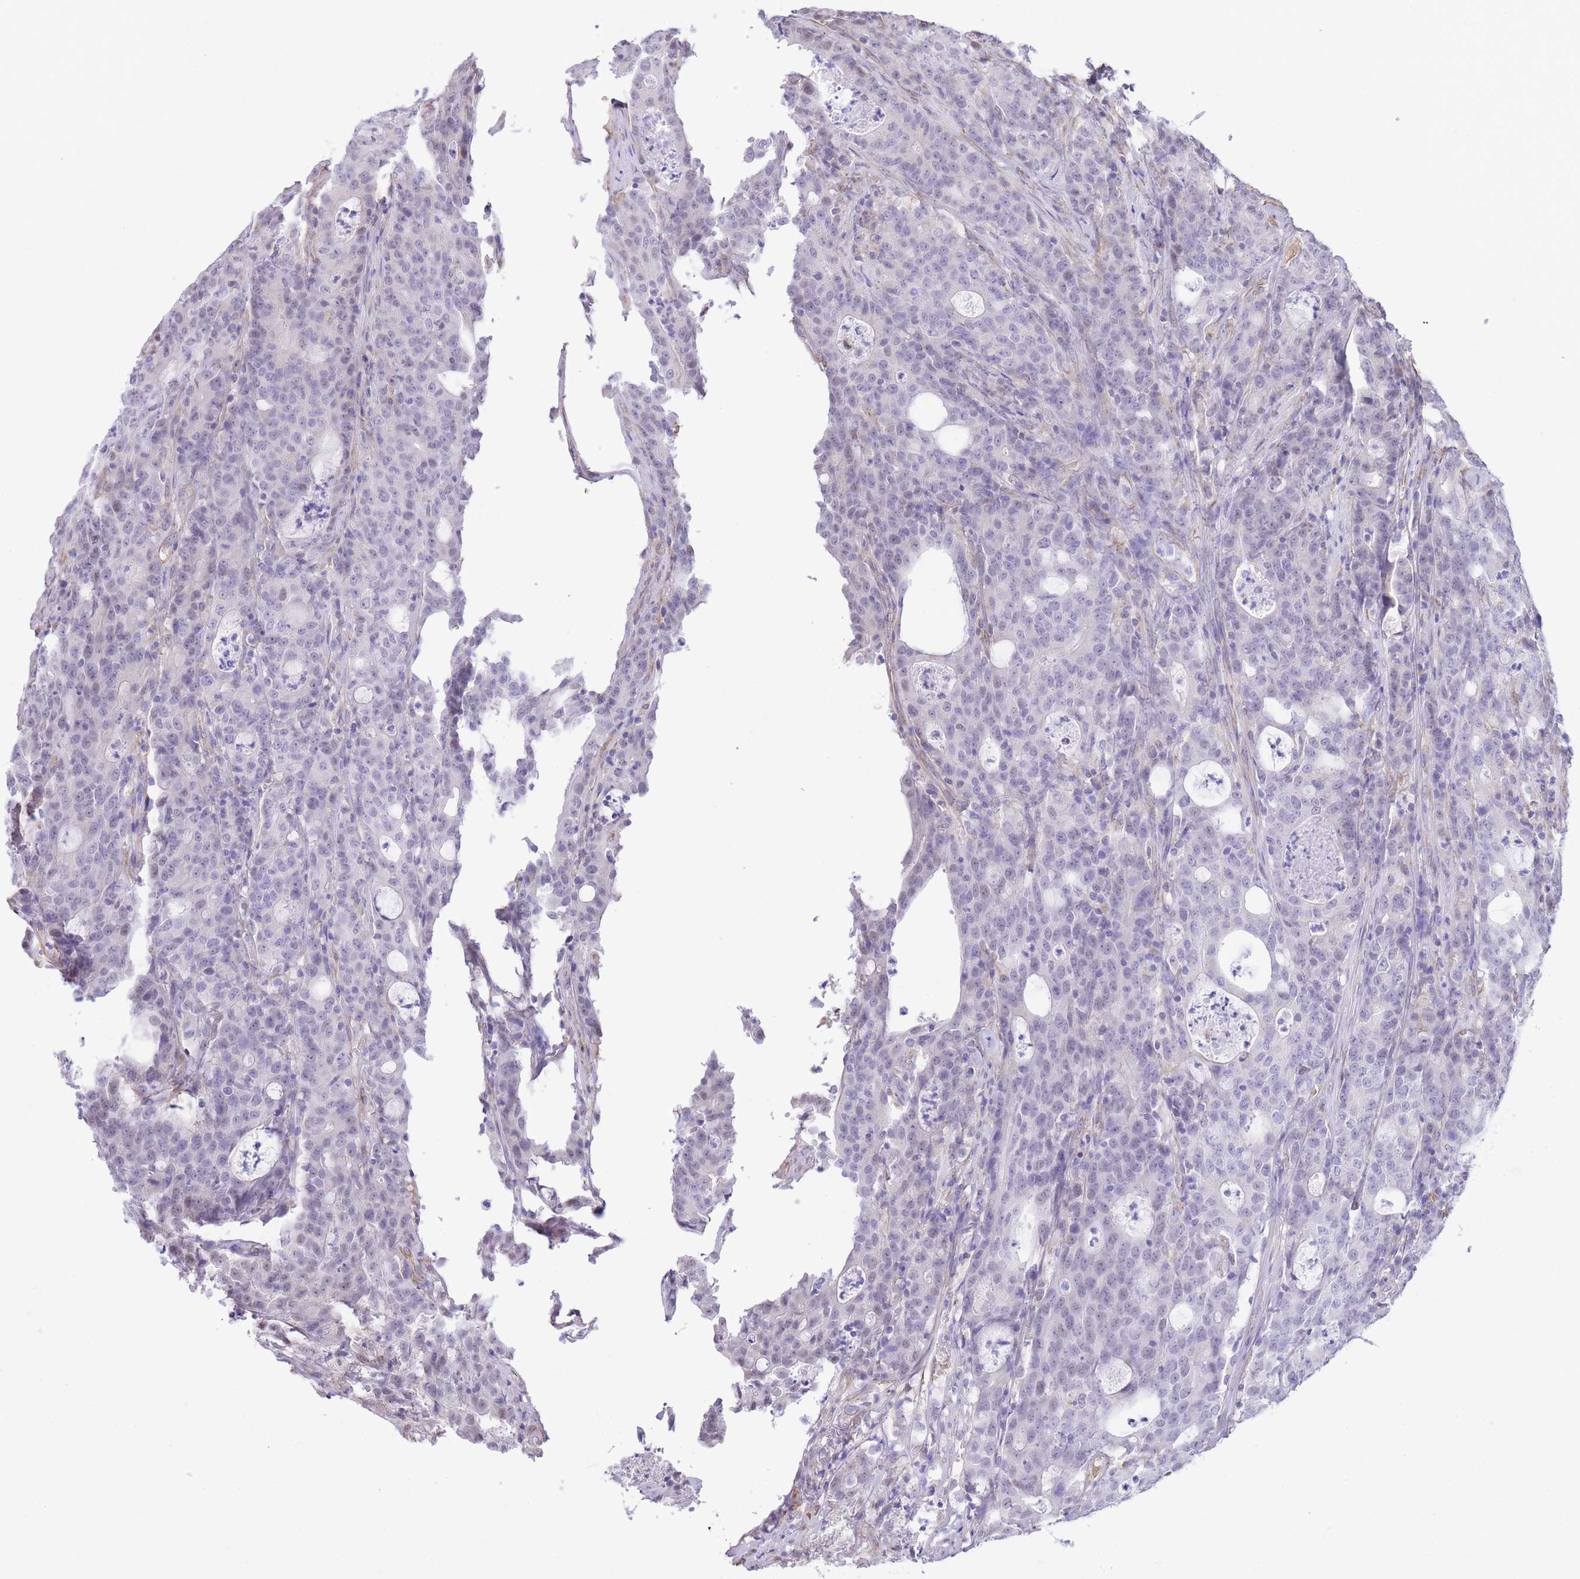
{"staining": {"intensity": "negative", "quantity": "none", "location": "none"}, "tissue": "colorectal cancer", "cell_type": "Tumor cells", "image_type": "cancer", "snomed": [{"axis": "morphology", "description": "Adenocarcinoma, NOS"}, {"axis": "topography", "description": "Colon"}], "caption": "The photomicrograph demonstrates no staining of tumor cells in colorectal cancer (adenocarcinoma).", "gene": "PSG8", "patient": {"sex": "male", "age": 83}}